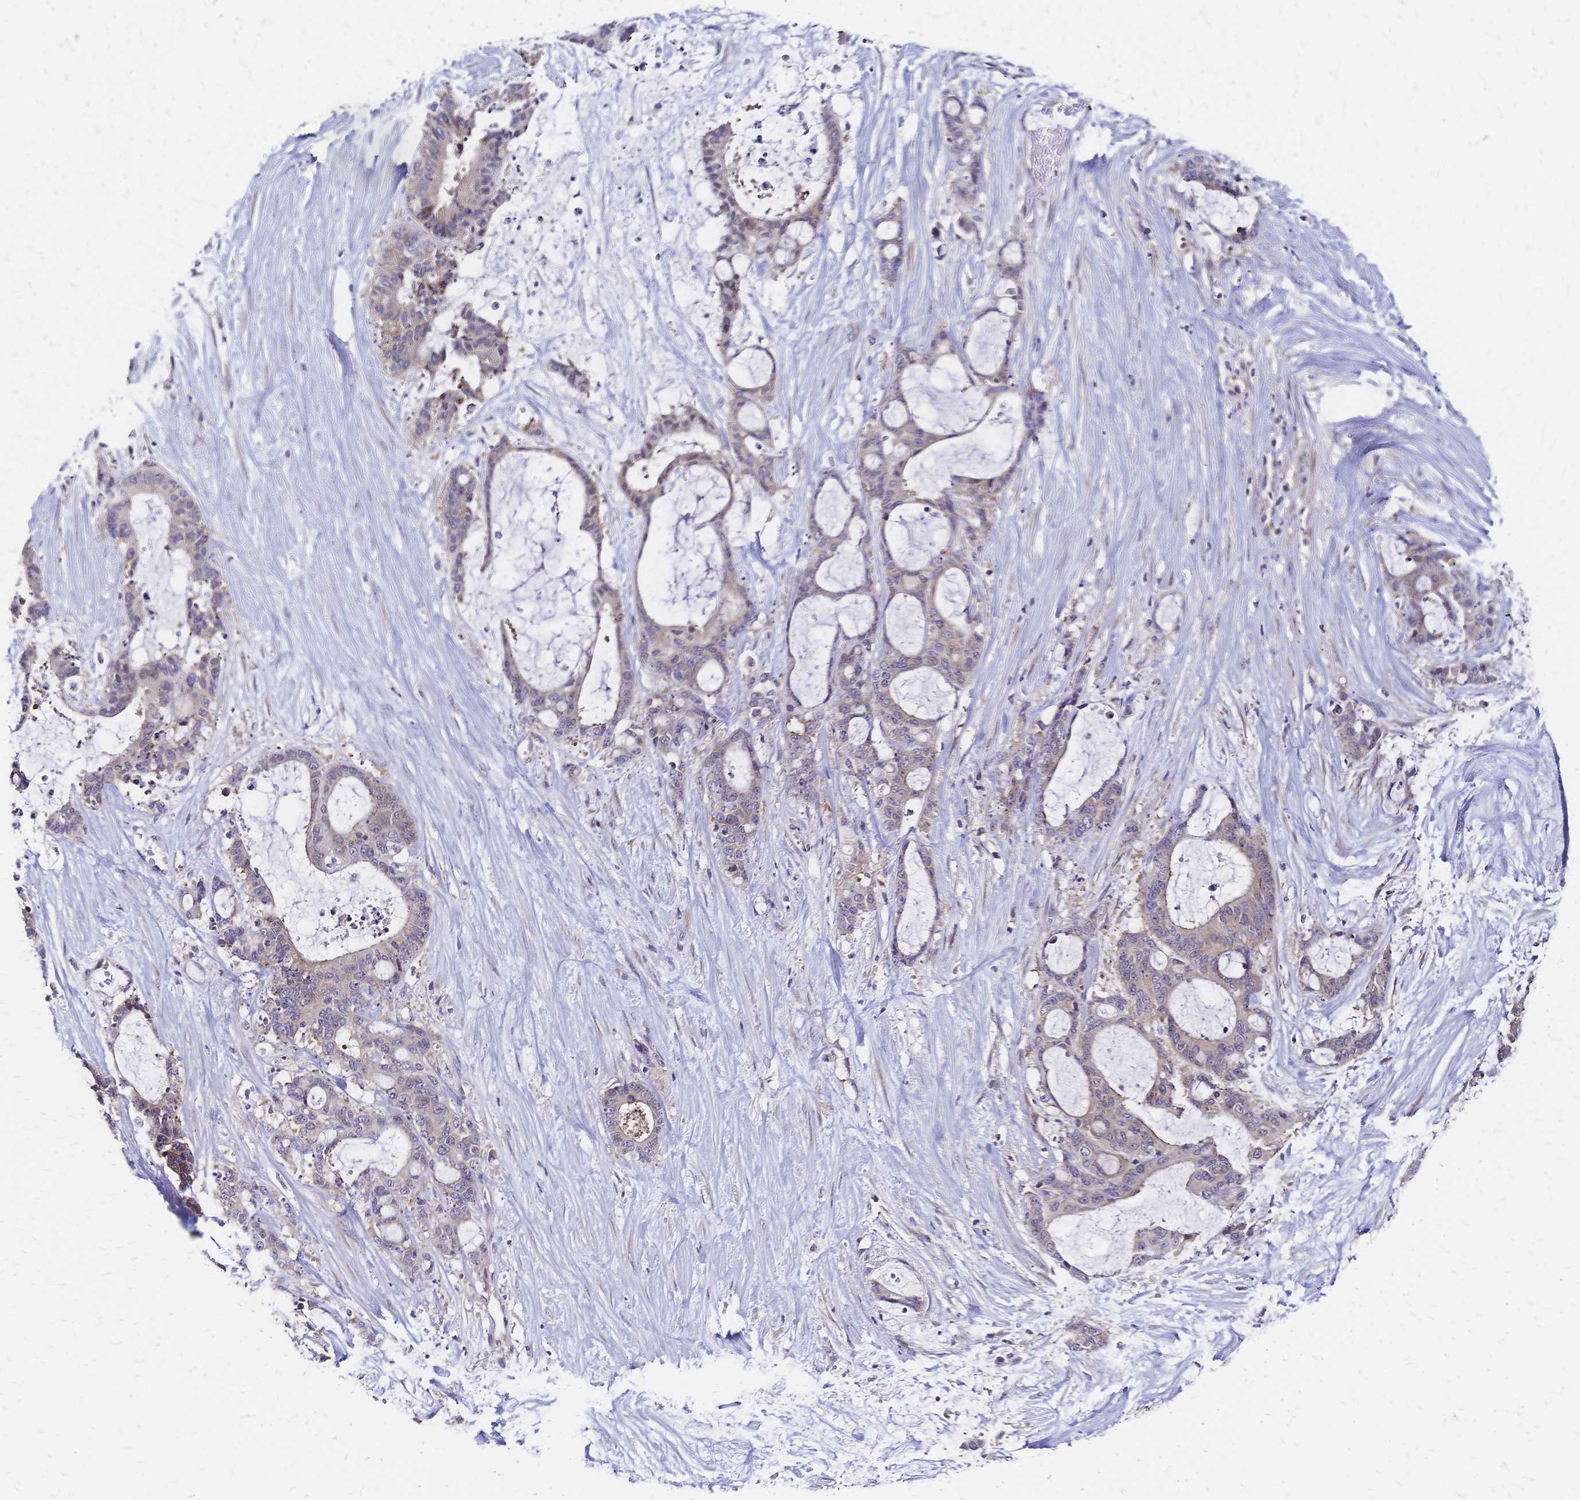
{"staining": {"intensity": "negative", "quantity": "none", "location": "none"}, "tissue": "liver cancer", "cell_type": "Tumor cells", "image_type": "cancer", "snomed": [{"axis": "morphology", "description": "Normal tissue, NOS"}, {"axis": "morphology", "description": "Cholangiocarcinoma"}, {"axis": "topography", "description": "Liver"}, {"axis": "topography", "description": "Peripheral nerve tissue"}], "caption": "This is a histopathology image of IHC staining of cholangiocarcinoma (liver), which shows no expression in tumor cells.", "gene": "CBX7", "patient": {"sex": "female", "age": 73}}